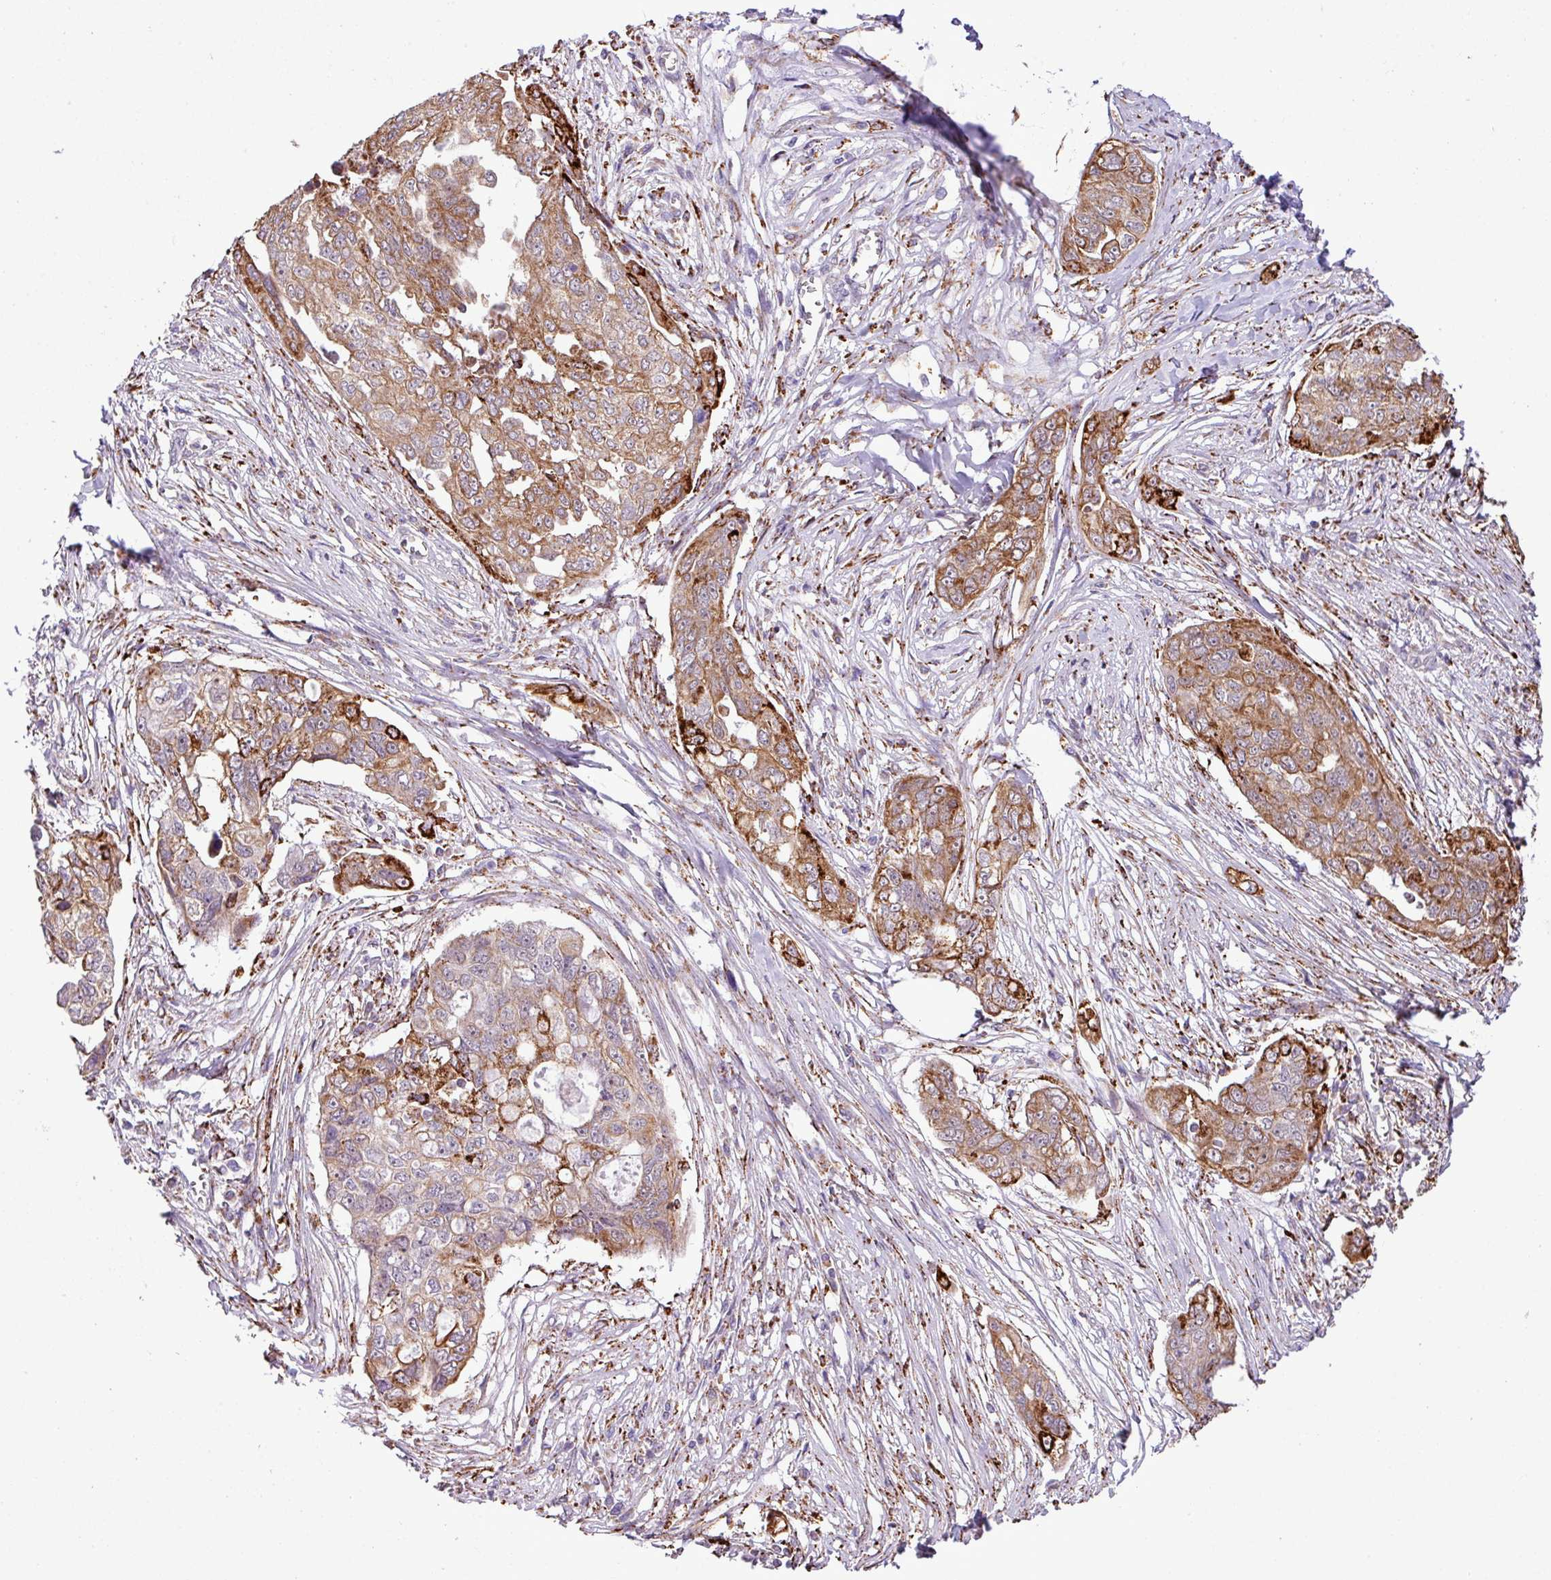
{"staining": {"intensity": "moderate", "quantity": ">75%", "location": "cytoplasmic/membranous"}, "tissue": "ovarian cancer", "cell_type": "Tumor cells", "image_type": "cancer", "snomed": [{"axis": "morphology", "description": "Carcinoma, endometroid"}, {"axis": "topography", "description": "Ovary"}], "caption": "IHC staining of ovarian endometroid carcinoma, which exhibits medium levels of moderate cytoplasmic/membranous positivity in about >75% of tumor cells indicating moderate cytoplasmic/membranous protein staining. The staining was performed using DAB (3,3'-diaminobenzidine) (brown) for protein detection and nuclei were counterstained in hematoxylin (blue).", "gene": "SGPP1", "patient": {"sex": "female", "age": 70}}